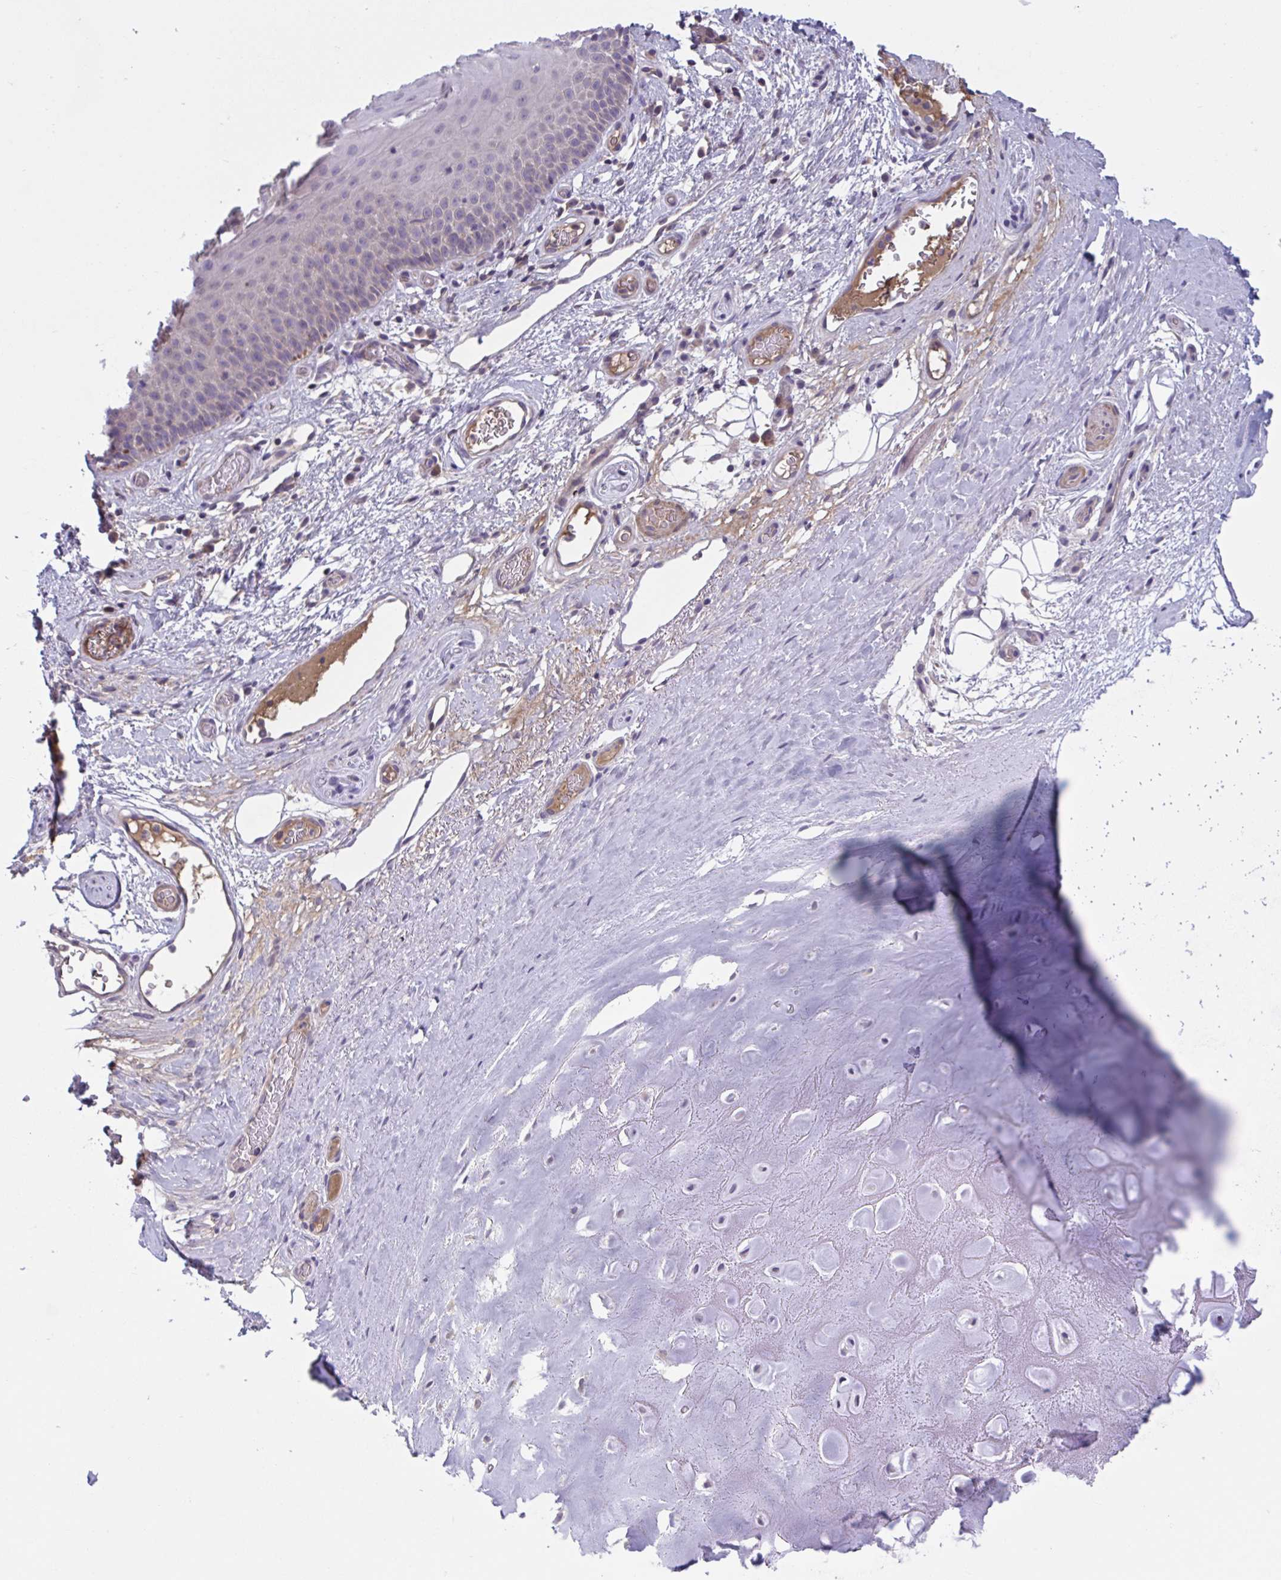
{"staining": {"intensity": "negative", "quantity": "none", "location": "none"}, "tissue": "soft tissue", "cell_type": "Chondrocytes", "image_type": "normal", "snomed": [{"axis": "morphology", "description": "Normal tissue, NOS"}, {"axis": "topography", "description": "Lymph node"}, {"axis": "topography", "description": "Cartilage tissue"}, {"axis": "topography", "description": "Nasopharynx"}], "caption": "Immunohistochemical staining of unremarkable human soft tissue displays no significant positivity in chondrocytes.", "gene": "WNT9B", "patient": {"sex": "male", "age": 63}}